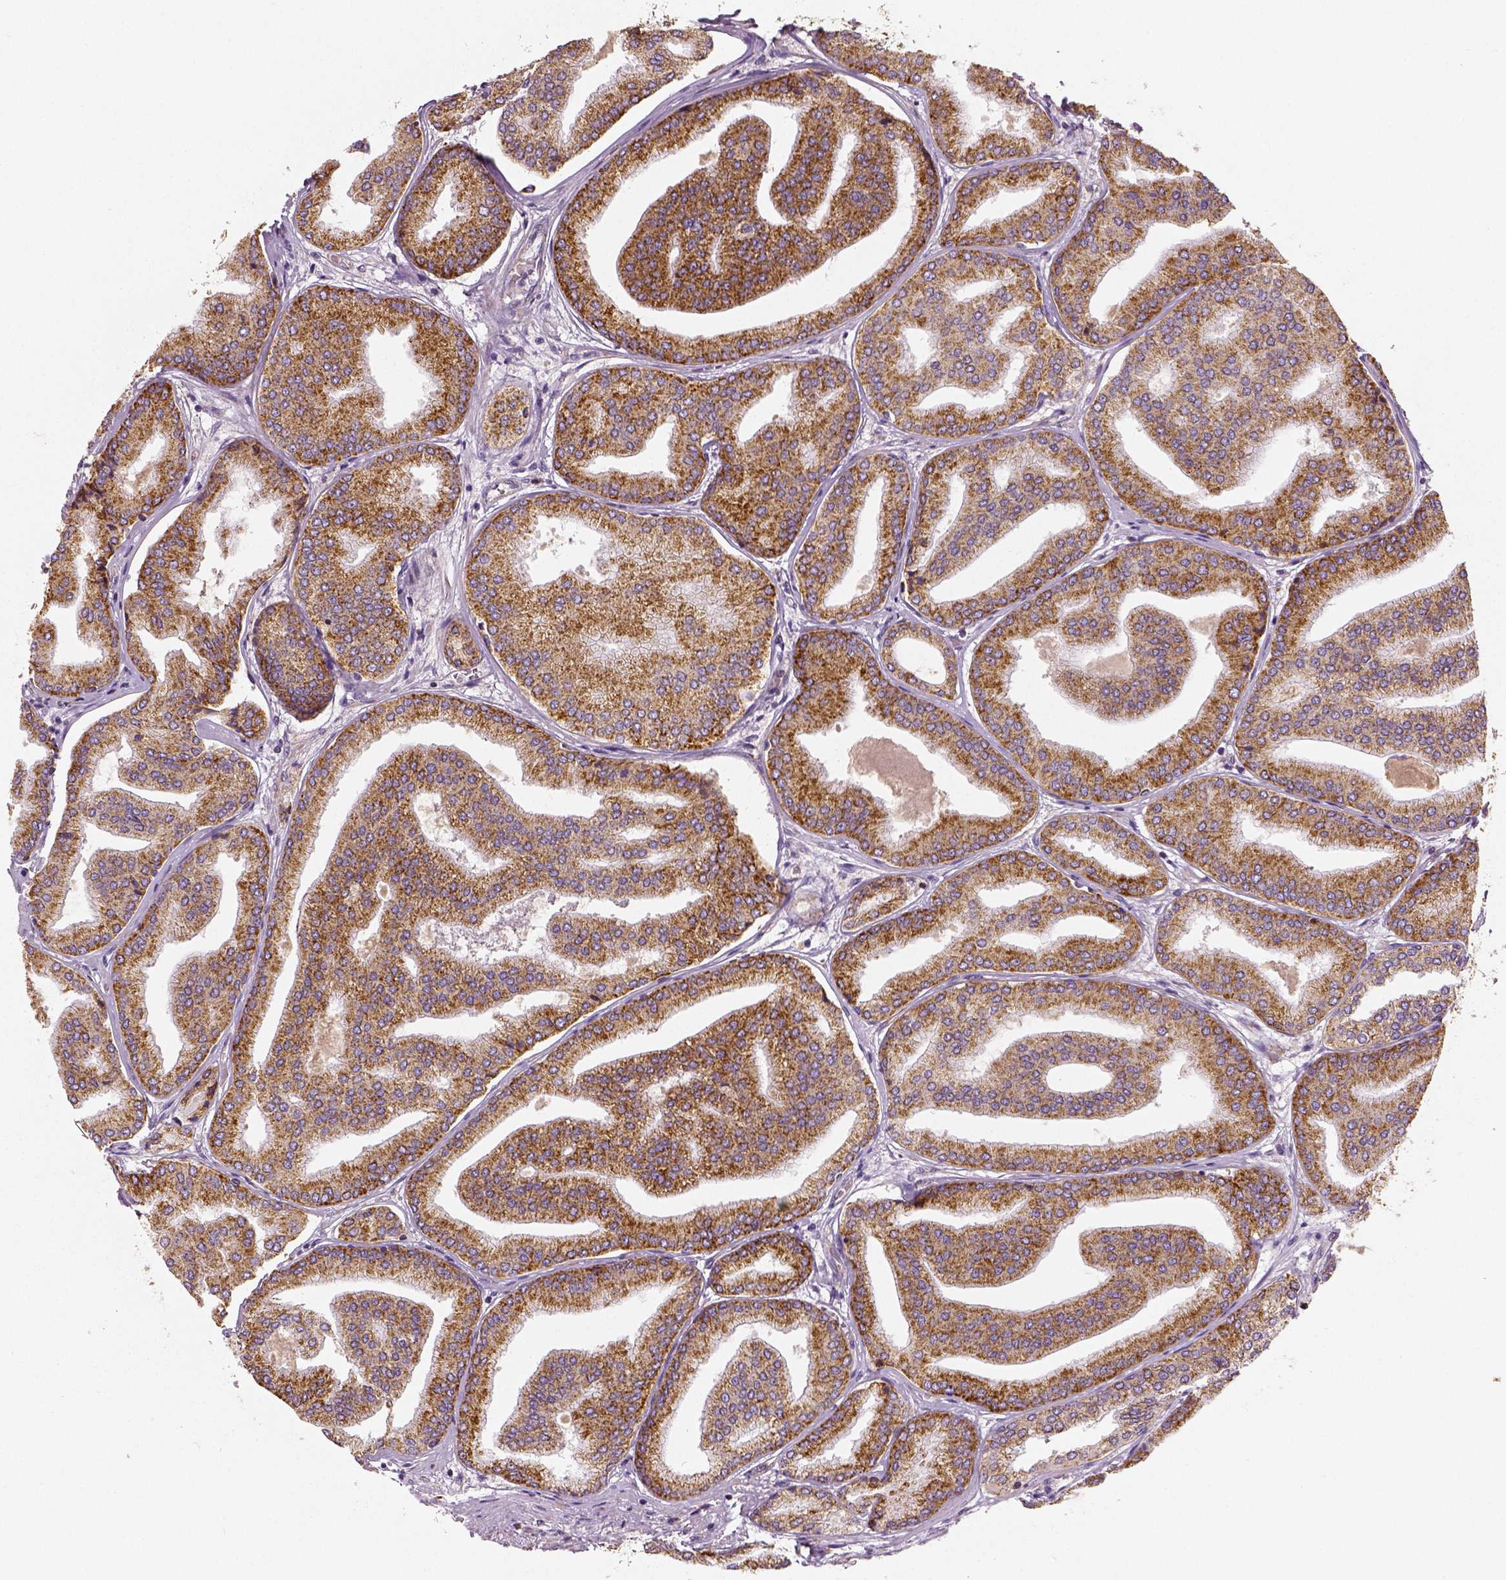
{"staining": {"intensity": "moderate", "quantity": ">75%", "location": "cytoplasmic/membranous"}, "tissue": "prostate cancer", "cell_type": "Tumor cells", "image_type": "cancer", "snomed": [{"axis": "morphology", "description": "Adenocarcinoma, NOS"}, {"axis": "topography", "description": "Prostate"}], "caption": "Adenocarcinoma (prostate) tissue exhibits moderate cytoplasmic/membranous staining in approximately >75% of tumor cells, visualized by immunohistochemistry. The protein is shown in brown color, while the nuclei are stained blue.", "gene": "PGAM5", "patient": {"sex": "male", "age": 63}}